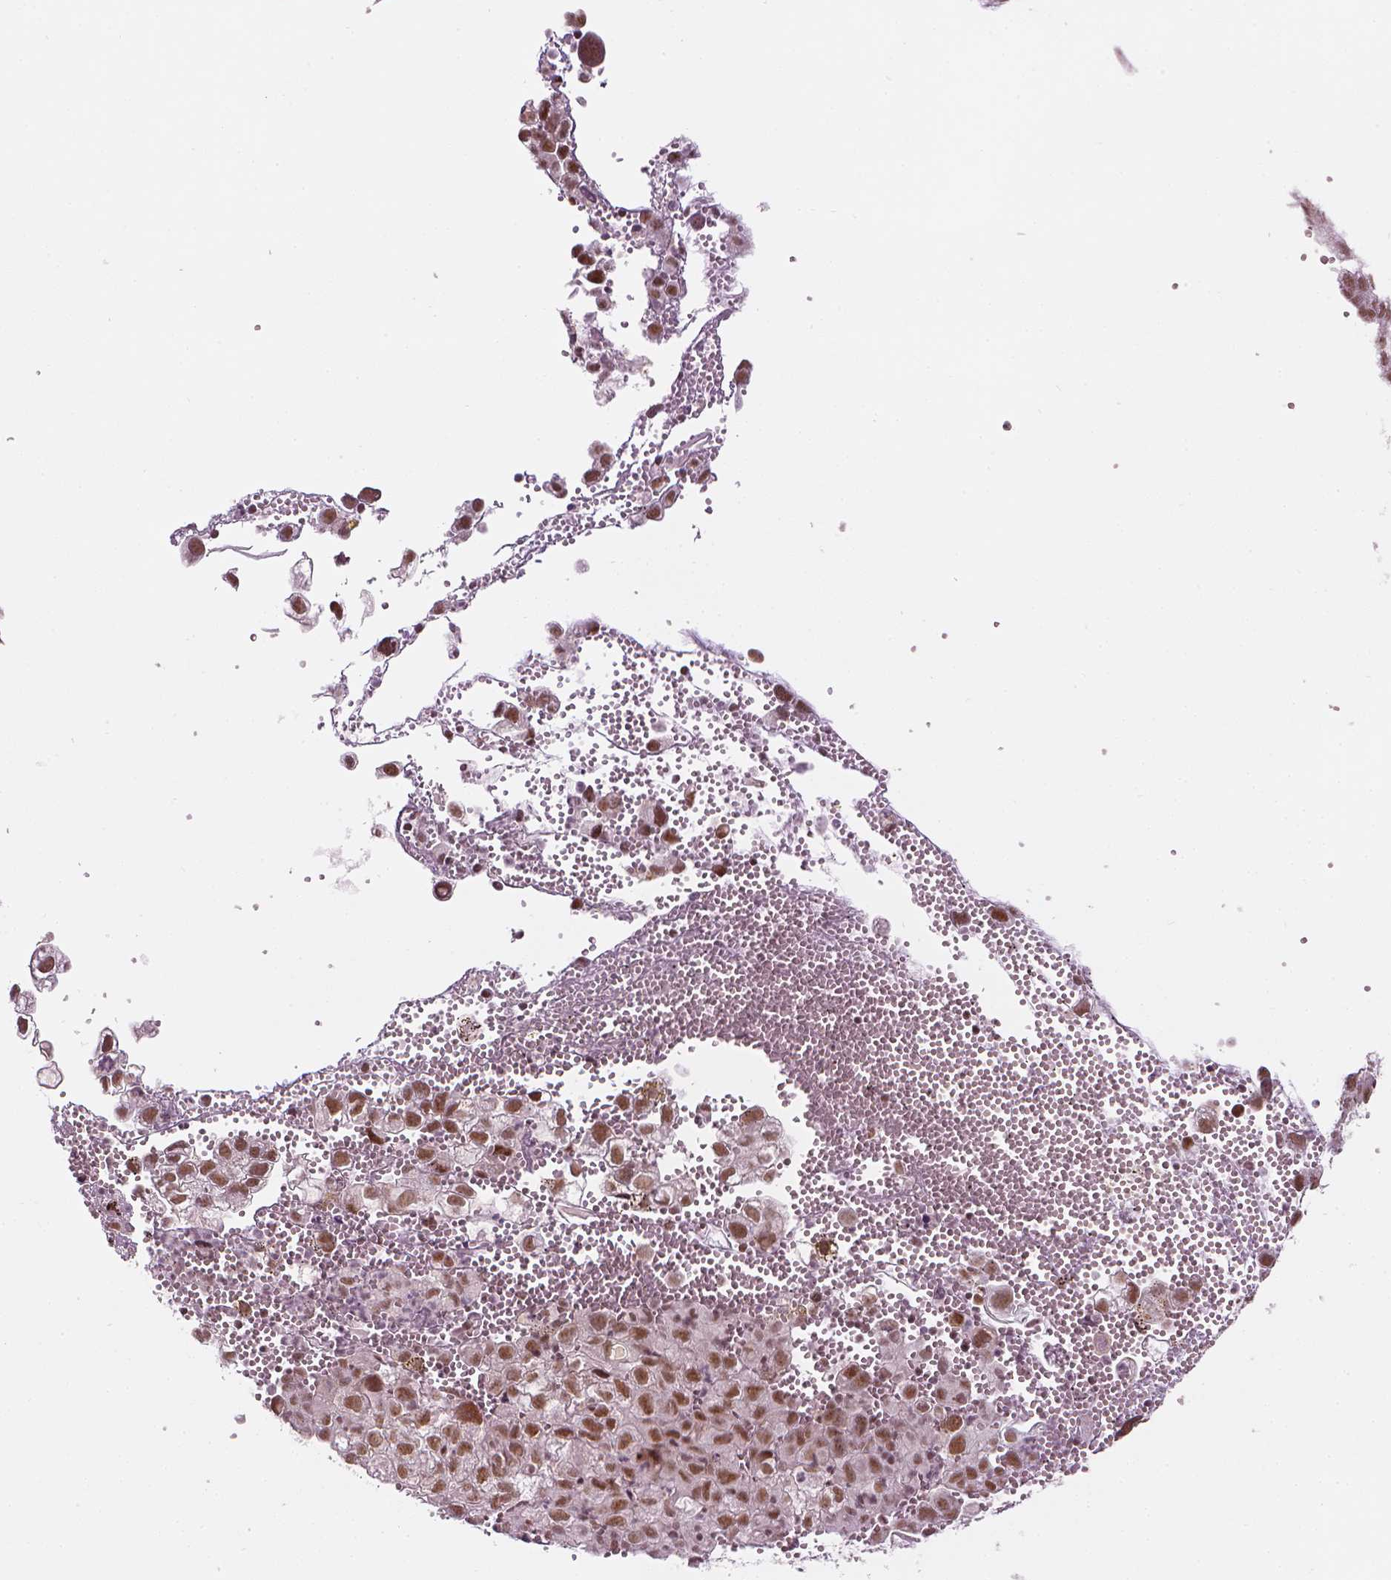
{"staining": {"intensity": "moderate", "quantity": ">75%", "location": "nuclear"}, "tissue": "cervical cancer", "cell_type": "Tumor cells", "image_type": "cancer", "snomed": [{"axis": "morphology", "description": "Squamous cell carcinoma, NOS"}, {"axis": "topography", "description": "Cervix"}], "caption": "Tumor cells demonstrate medium levels of moderate nuclear expression in approximately >75% of cells in cervical squamous cell carcinoma. (Brightfield microscopy of DAB IHC at high magnification).", "gene": "ELF2", "patient": {"sex": "female", "age": 55}}